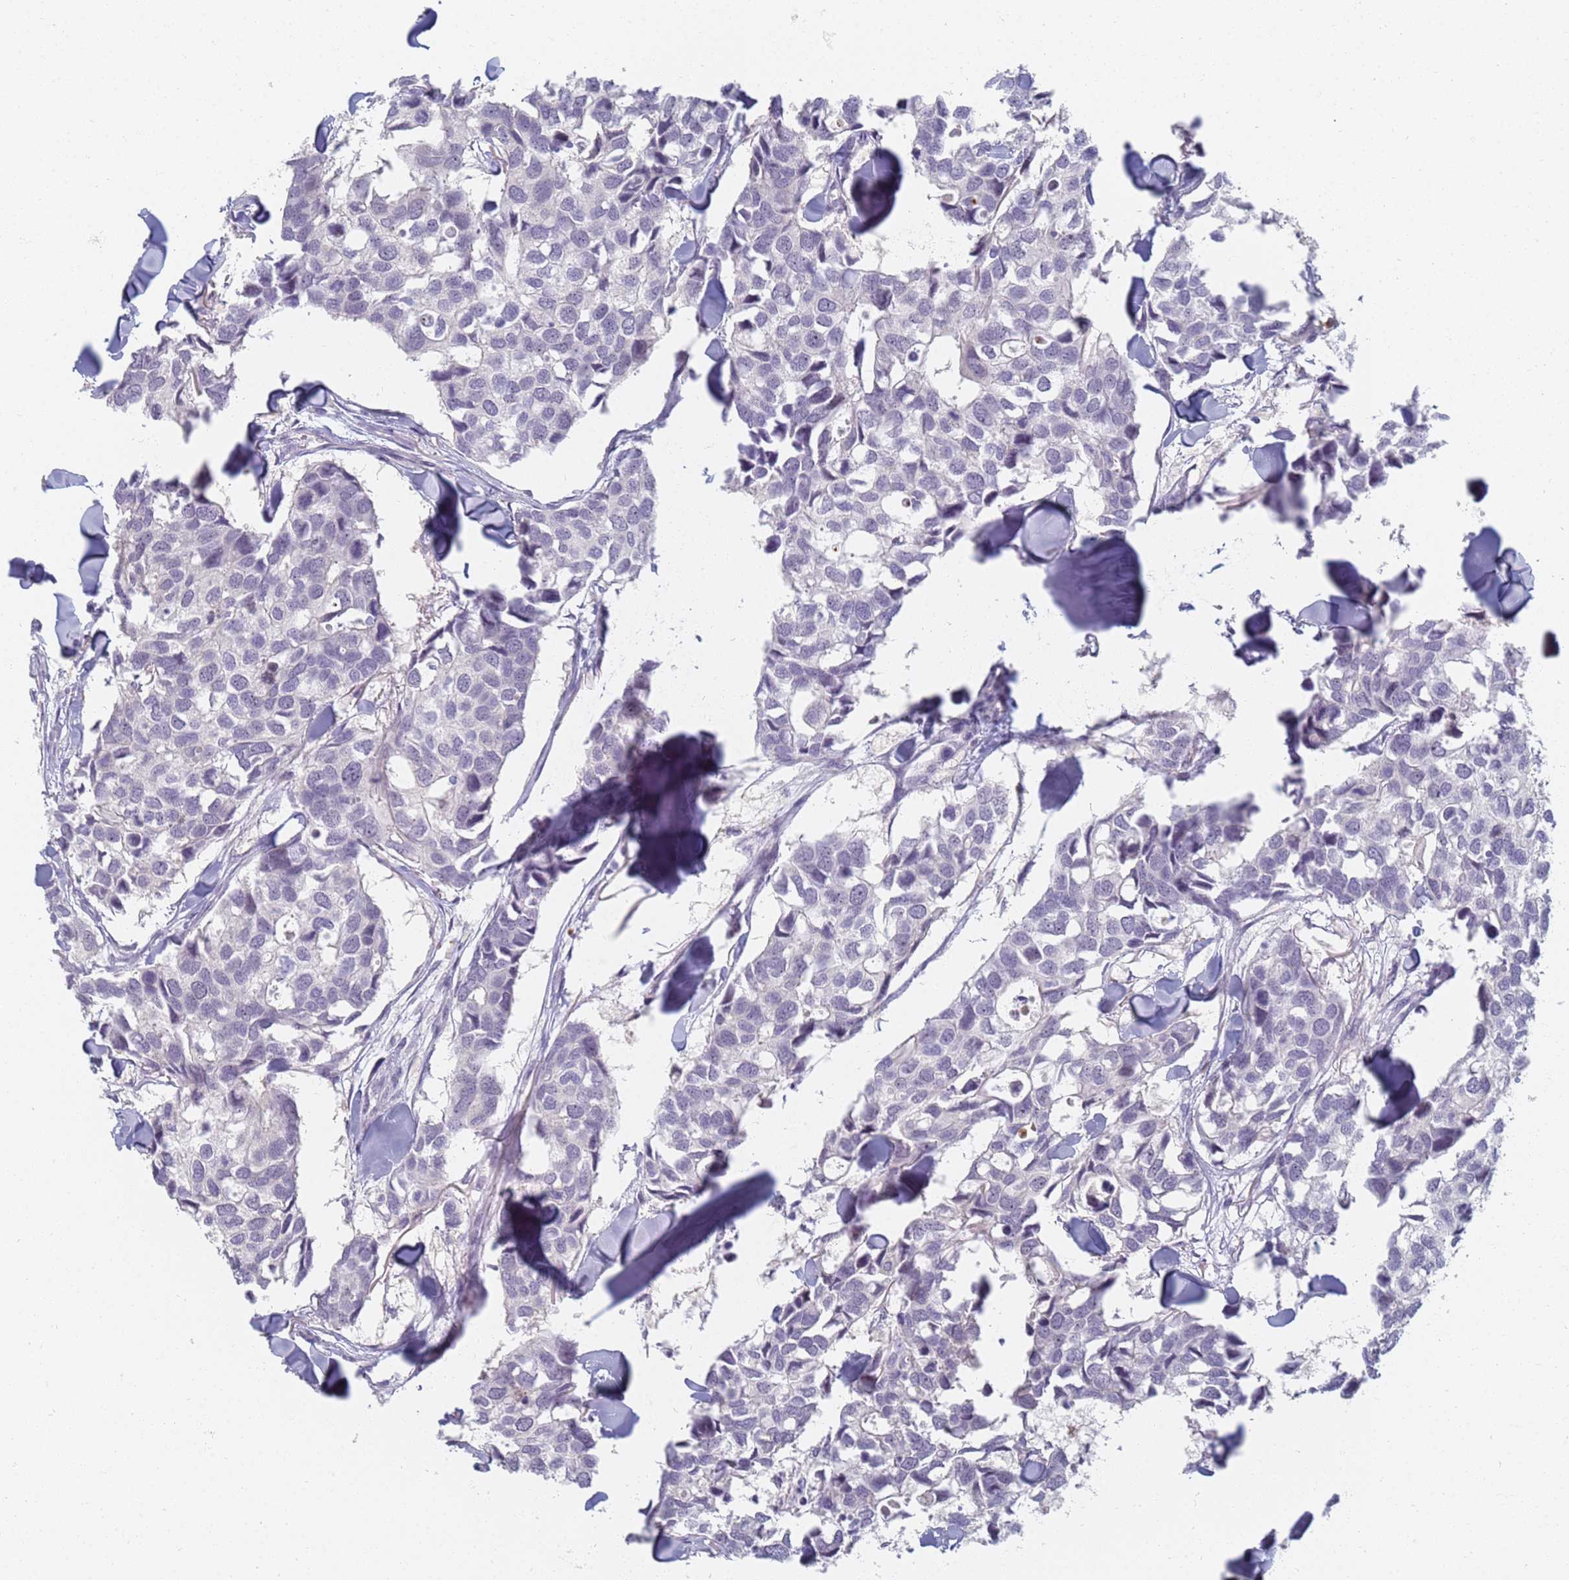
{"staining": {"intensity": "negative", "quantity": "none", "location": "none"}, "tissue": "breast cancer", "cell_type": "Tumor cells", "image_type": "cancer", "snomed": [{"axis": "morphology", "description": "Duct carcinoma"}, {"axis": "topography", "description": "Breast"}], "caption": "Immunohistochemistry of infiltrating ductal carcinoma (breast) demonstrates no positivity in tumor cells. (Brightfield microscopy of DAB immunohistochemistry at high magnification).", "gene": "SLC38A9", "patient": {"sex": "female", "age": 83}}